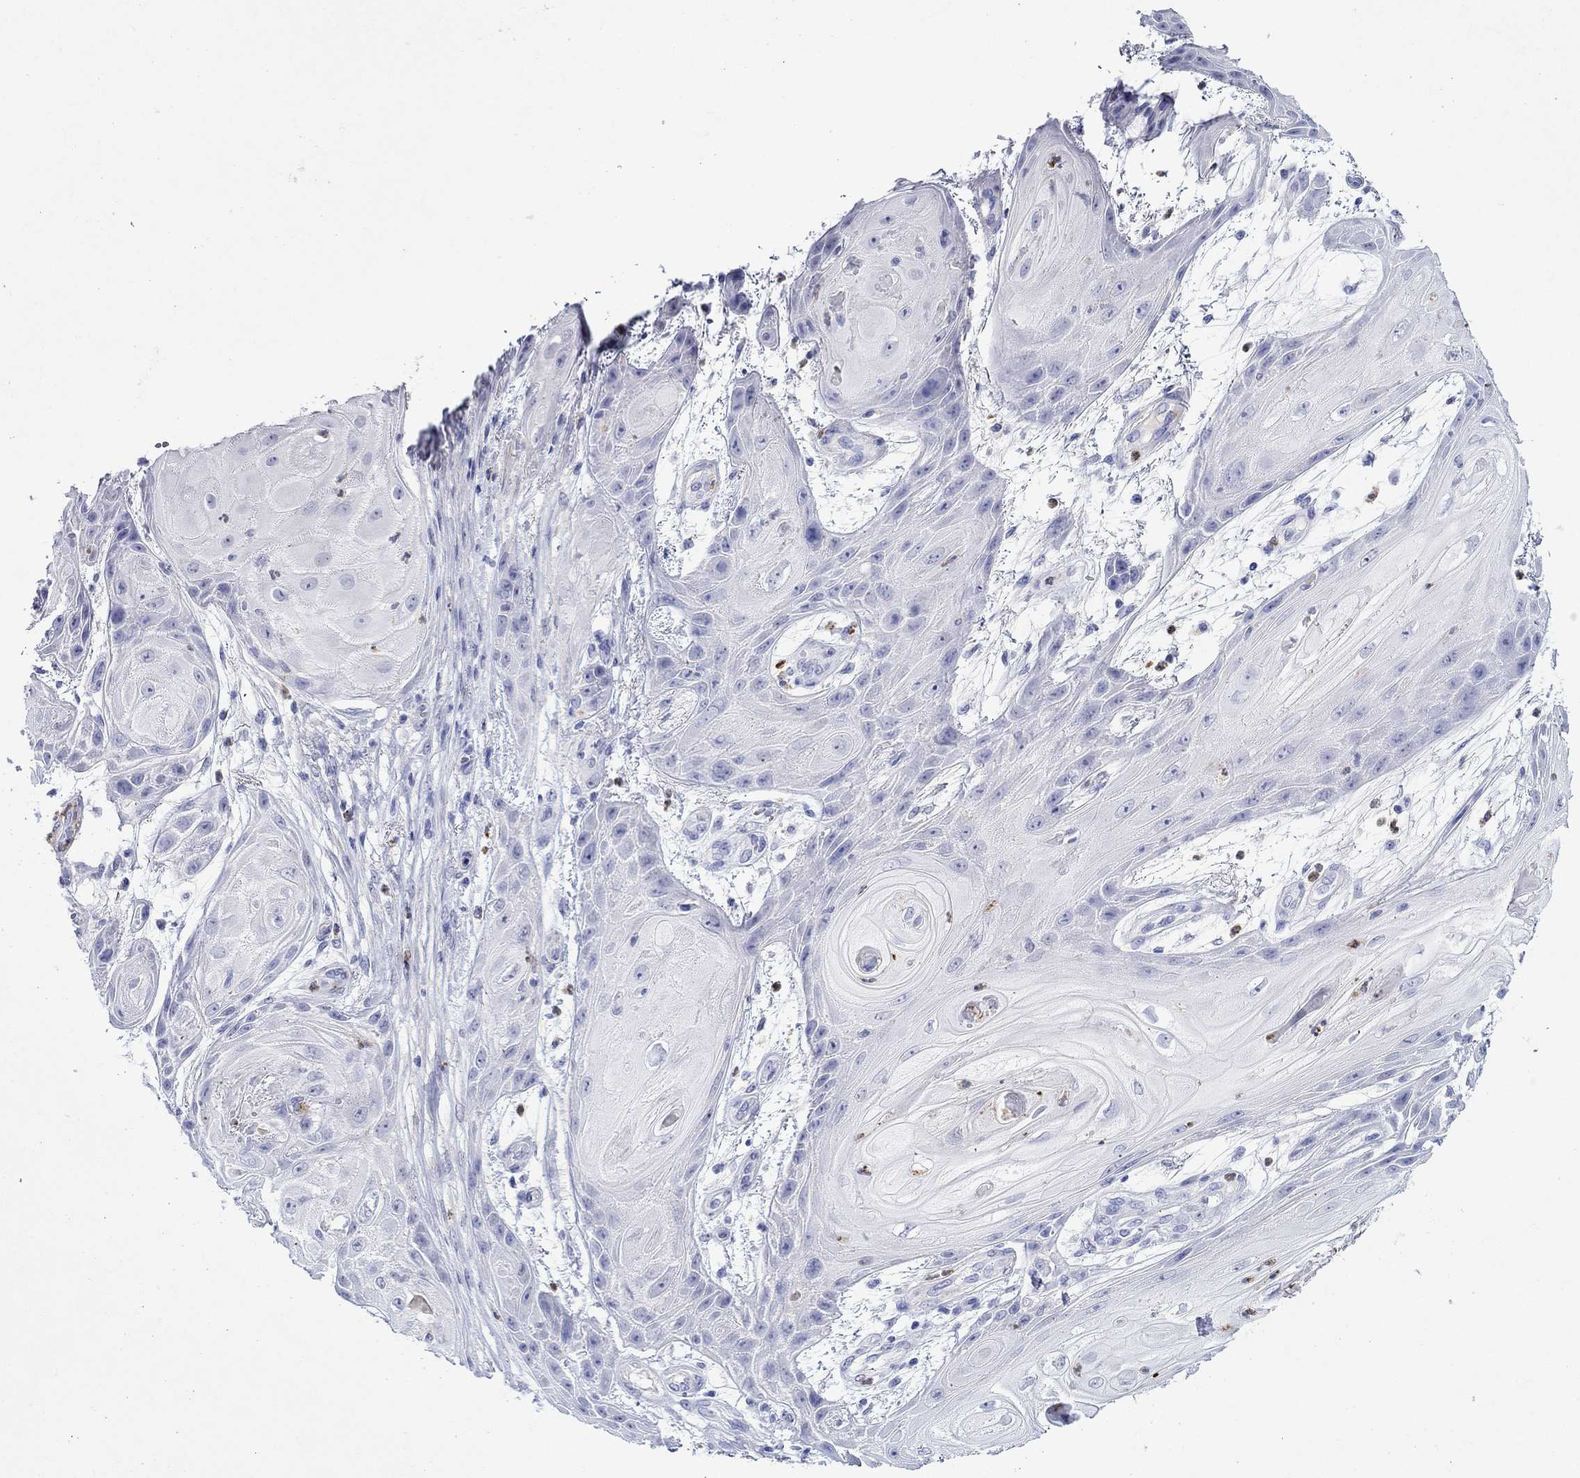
{"staining": {"intensity": "negative", "quantity": "none", "location": "none"}, "tissue": "skin cancer", "cell_type": "Tumor cells", "image_type": "cancer", "snomed": [{"axis": "morphology", "description": "Squamous cell carcinoma, NOS"}, {"axis": "topography", "description": "Skin"}], "caption": "The histopathology image reveals no significant positivity in tumor cells of skin cancer. (Brightfield microscopy of DAB (3,3'-diaminobenzidine) IHC at high magnification).", "gene": "EPX", "patient": {"sex": "male", "age": 62}}